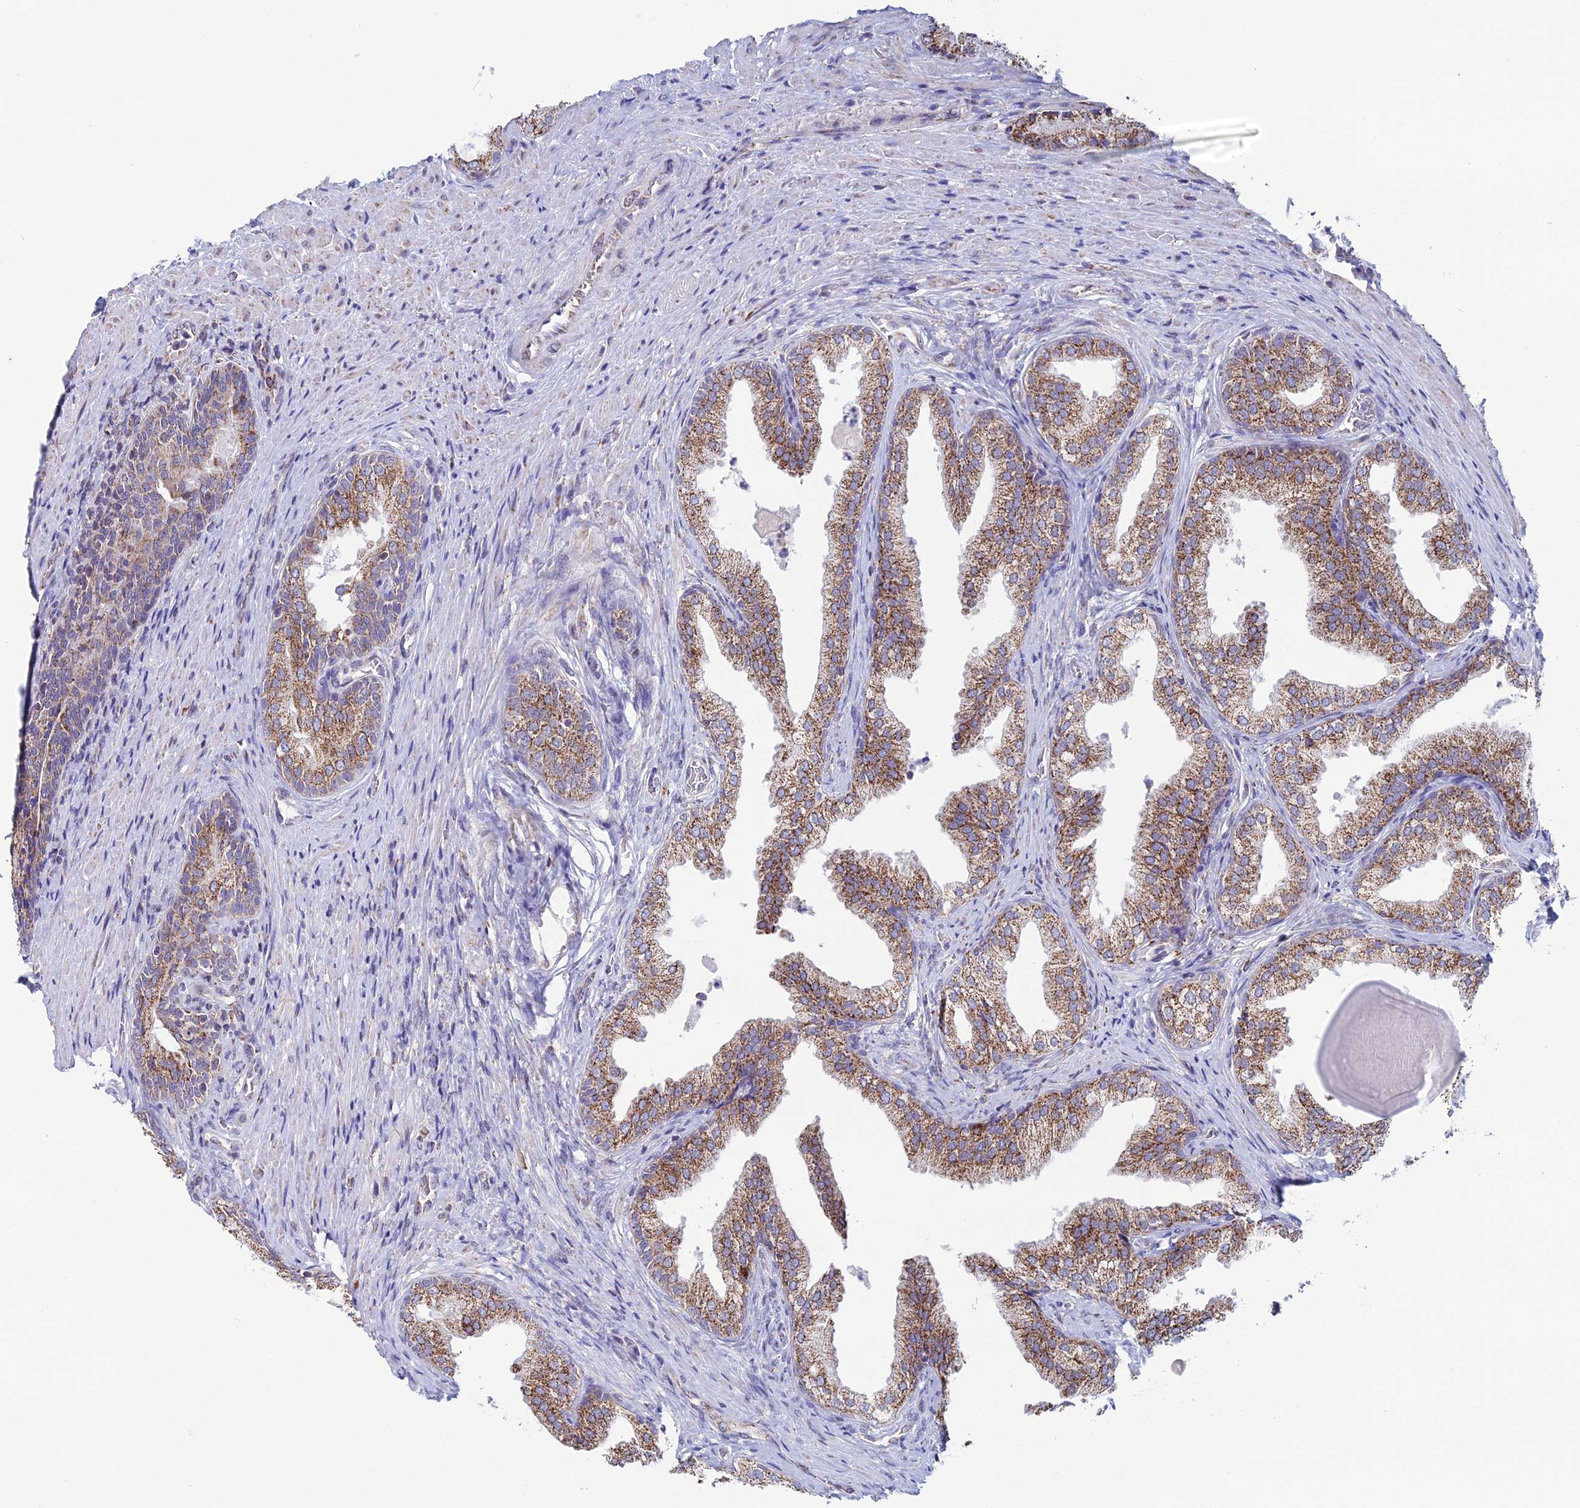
{"staining": {"intensity": "moderate", "quantity": ">75%", "location": "cytoplasmic/membranous"}, "tissue": "prostate cancer", "cell_type": "Tumor cells", "image_type": "cancer", "snomed": [{"axis": "morphology", "description": "Adenocarcinoma, Low grade"}, {"axis": "topography", "description": "Prostate"}], "caption": "IHC image of neoplastic tissue: adenocarcinoma (low-grade) (prostate) stained using IHC reveals medium levels of moderate protein expression localized specifically in the cytoplasmic/membranous of tumor cells, appearing as a cytoplasmic/membranous brown color.", "gene": "ZNG1B", "patient": {"sex": "male", "age": 68}}